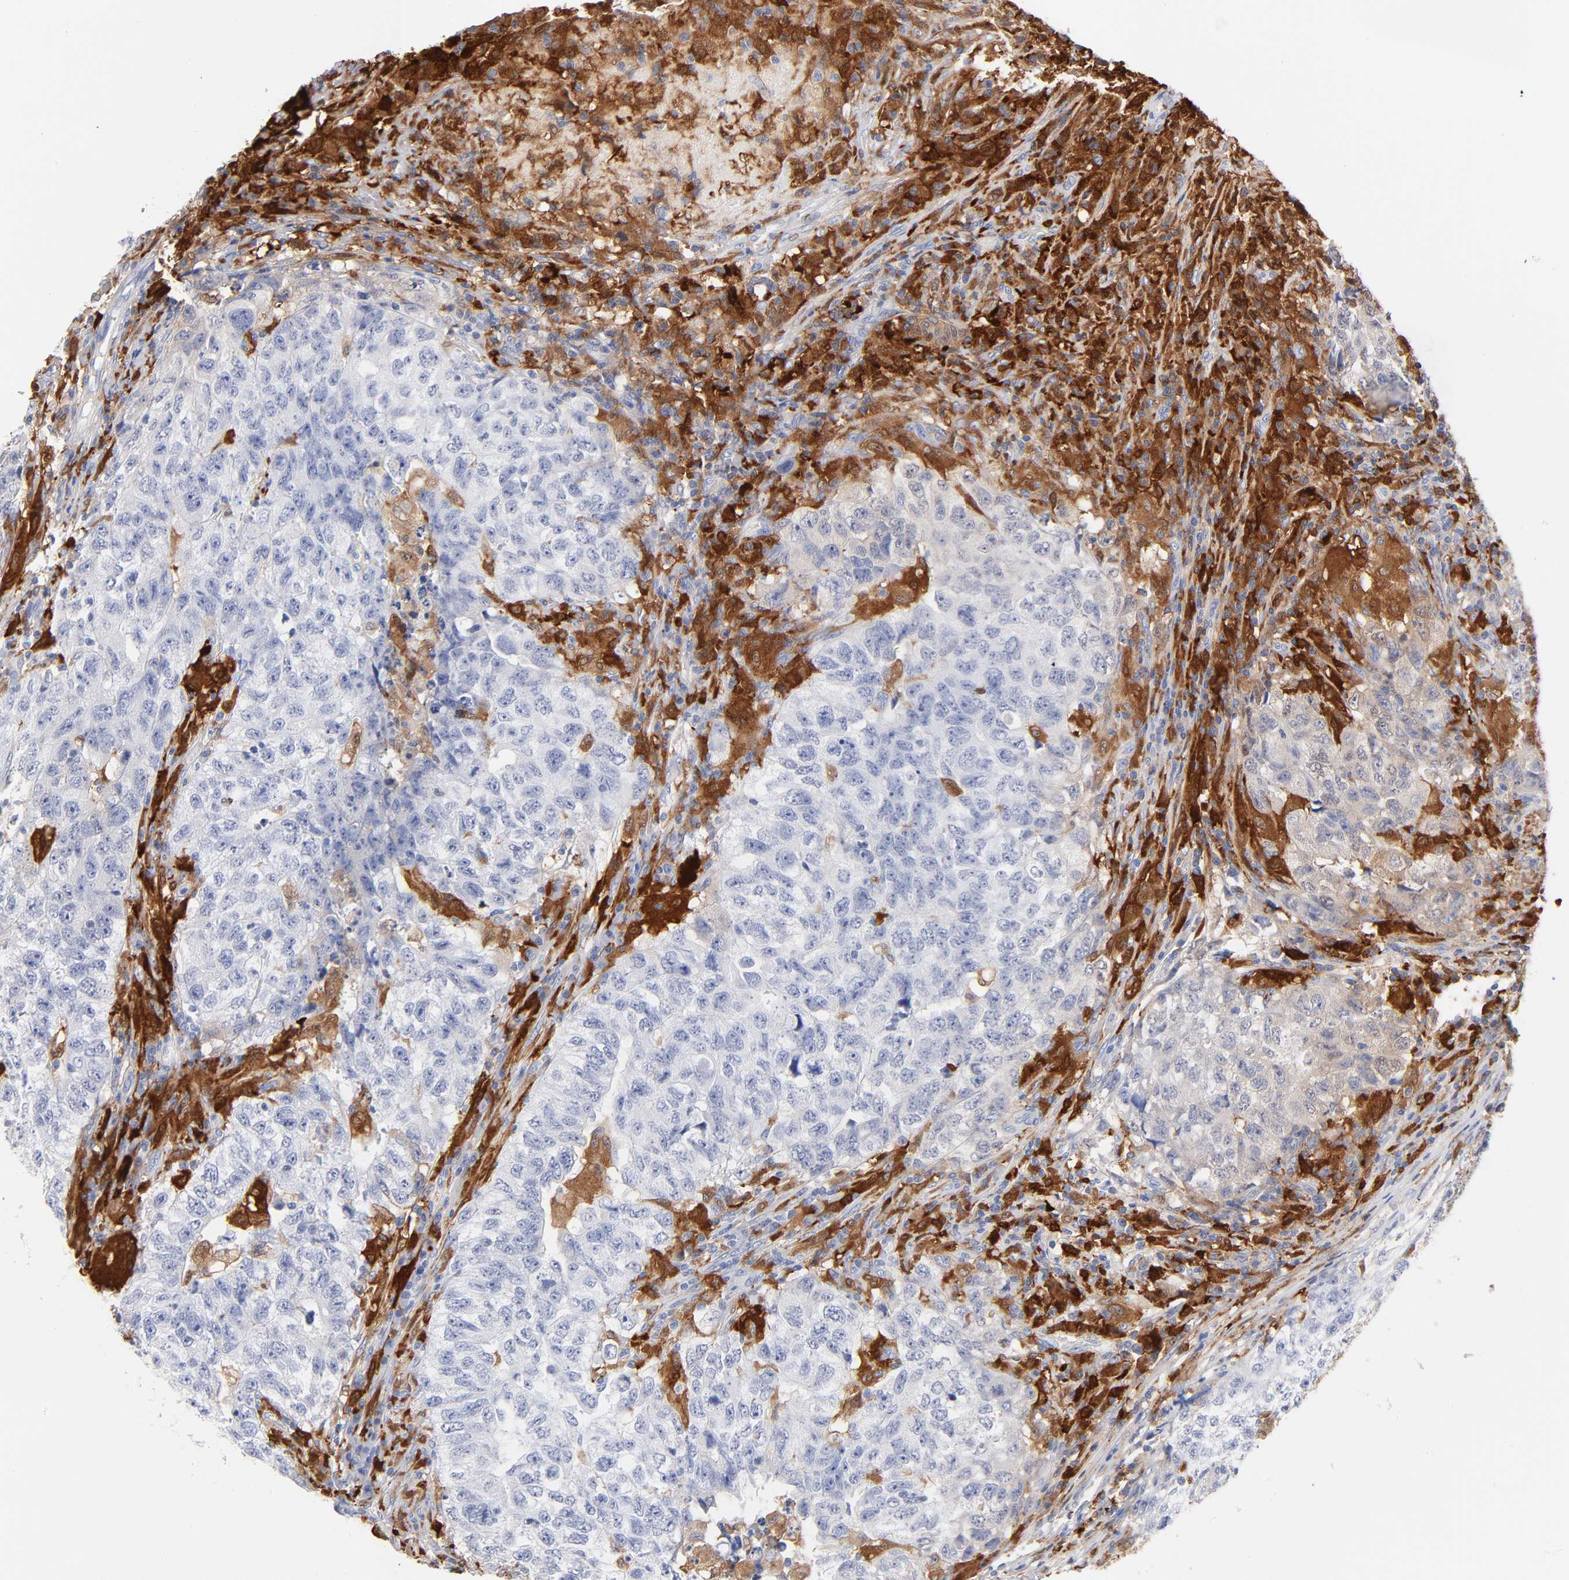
{"staining": {"intensity": "moderate", "quantity": "25%-75%", "location": "cytoplasmic/membranous"}, "tissue": "testis cancer", "cell_type": "Tumor cells", "image_type": "cancer", "snomed": [{"axis": "morphology", "description": "Carcinoma, Embryonal, NOS"}, {"axis": "topography", "description": "Testis"}], "caption": "Human testis embryonal carcinoma stained with a protein marker demonstrates moderate staining in tumor cells.", "gene": "IFIT2", "patient": {"sex": "male", "age": 21}}